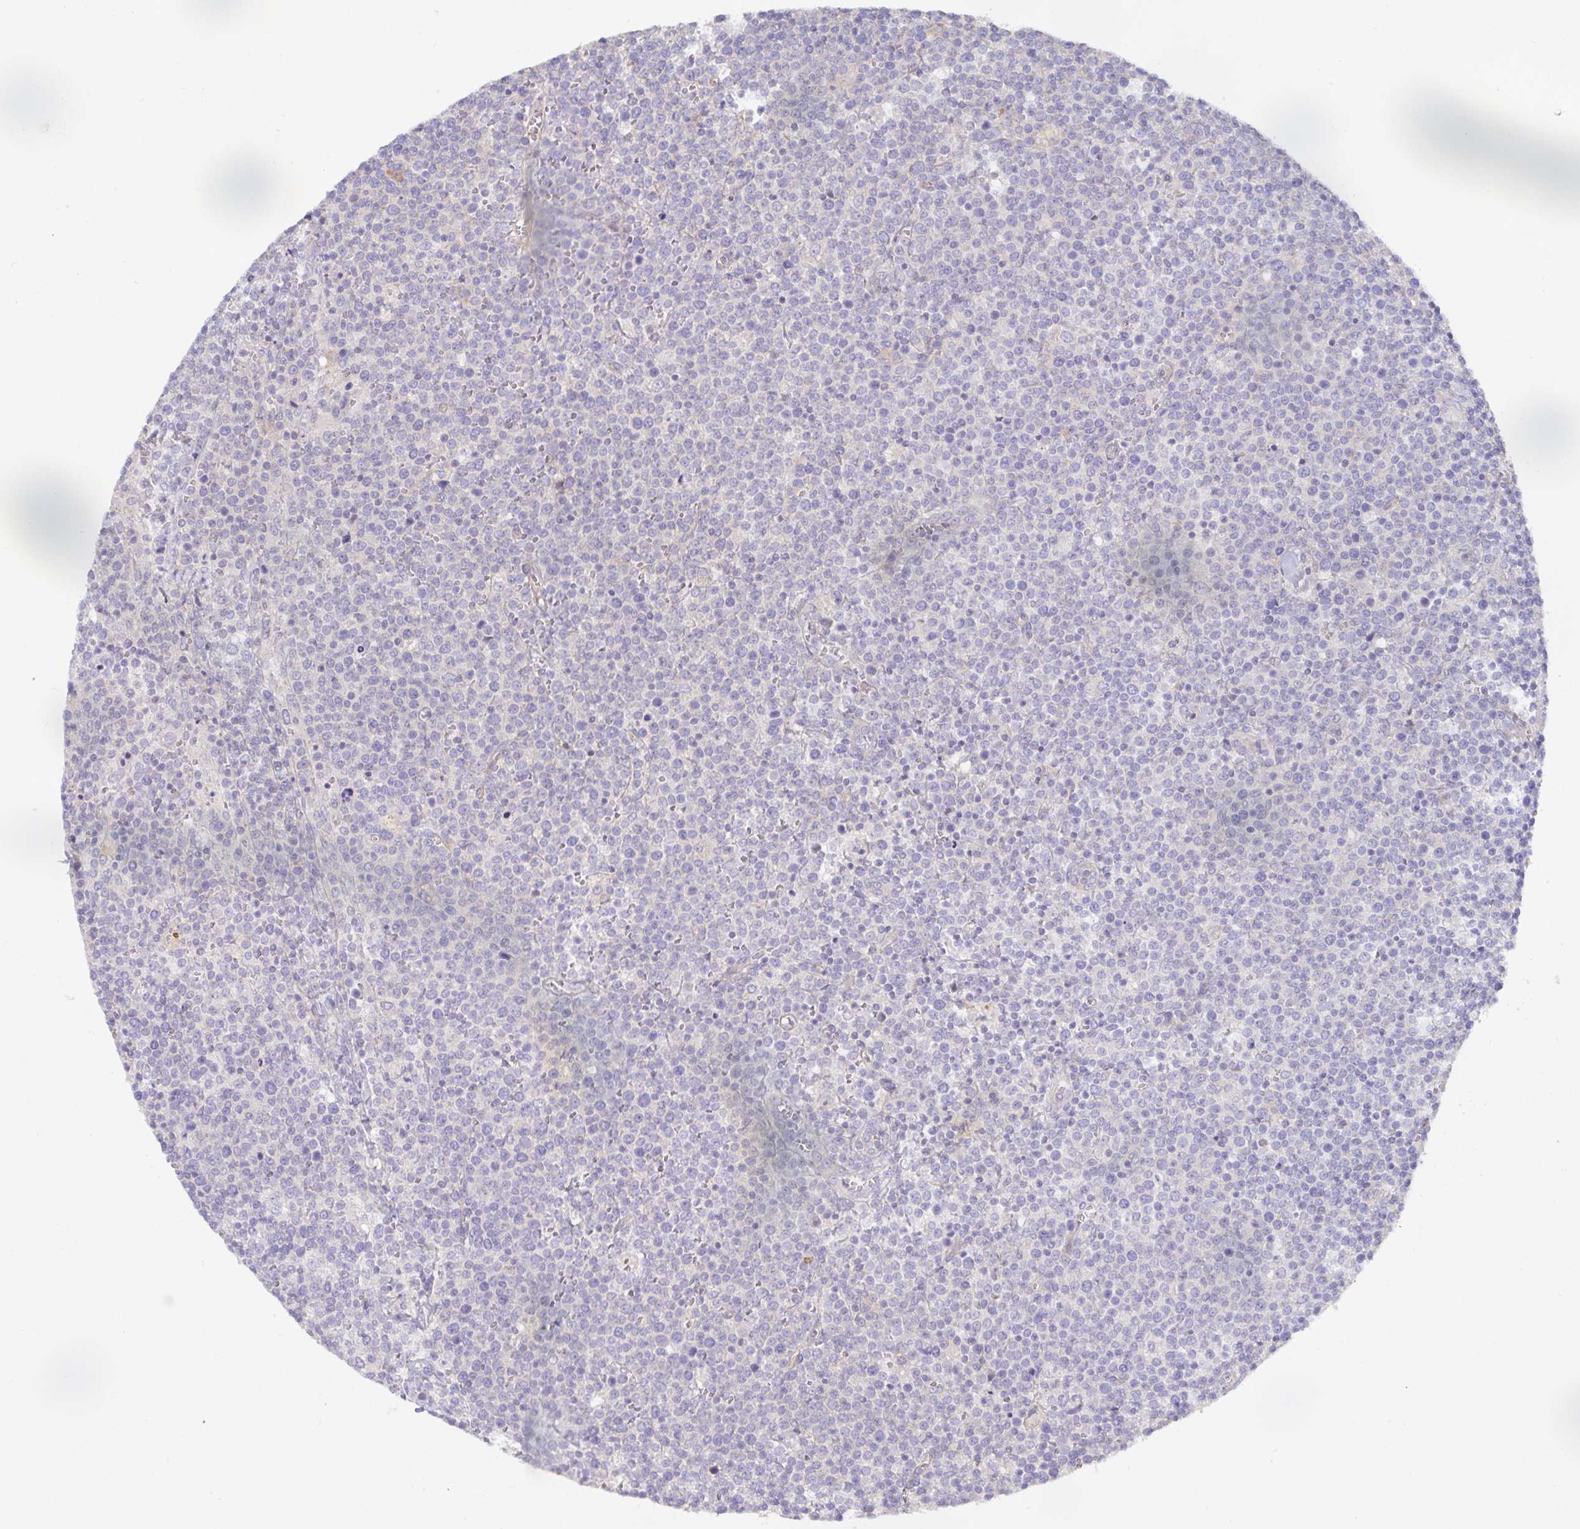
{"staining": {"intensity": "negative", "quantity": "none", "location": "none"}, "tissue": "lymphoma", "cell_type": "Tumor cells", "image_type": "cancer", "snomed": [{"axis": "morphology", "description": "Malignant lymphoma, non-Hodgkin's type, High grade"}, {"axis": "topography", "description": "Lymph node"}], "caption": "Immunohistochemical staining of lymphoma displays no significant expression in tumor cells.", "gene": "METTL22", "patient": {"sex": "male", "age": 61}}